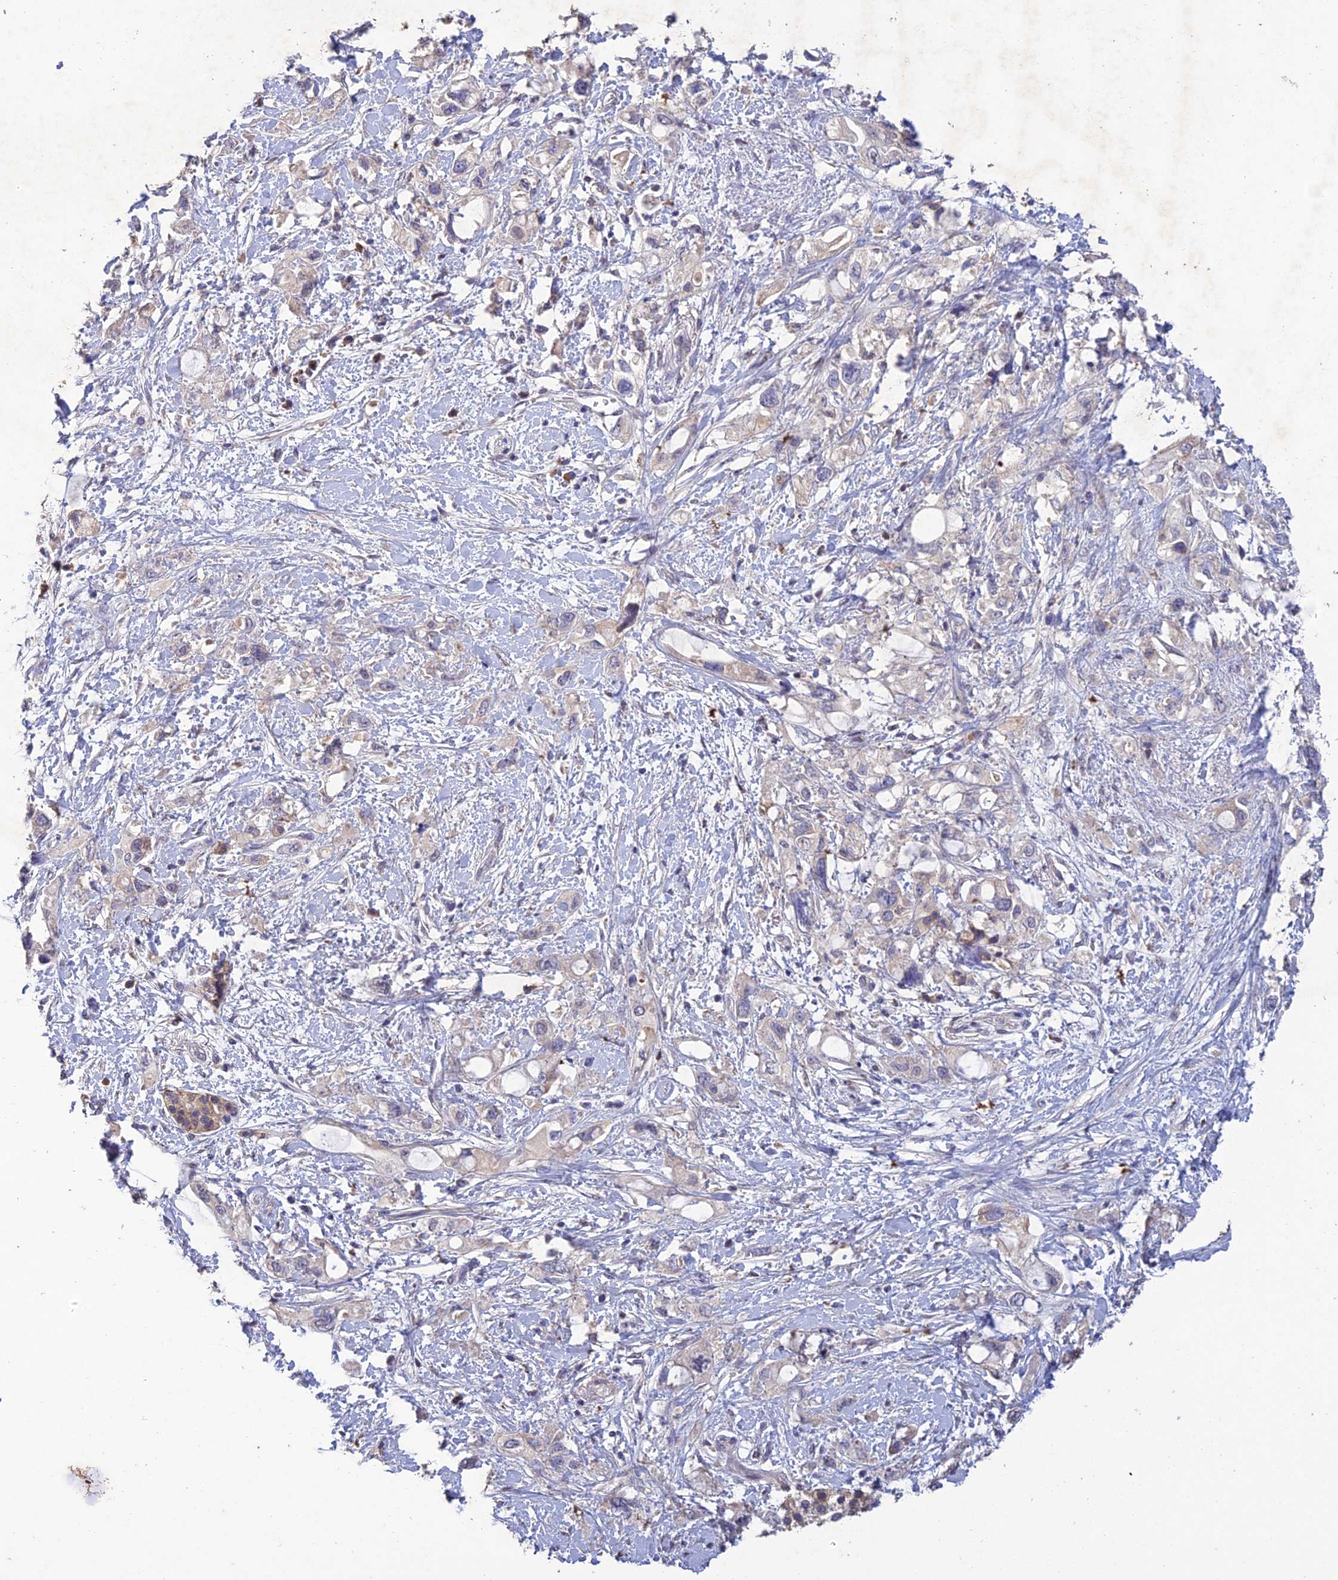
{"staining": {"intensity": "negative", "quantity": "none", "location": "none"}, "tissue": "pancreatic cancer", "cell_type": "Tumor cells", "image_type": "cancer", "snomed": [{"axis": "morphology", "description": "Adenocarcinoma, NOS"}, {"axis": "topography", "description": "Pancreas"}], "caption": "IHC micrograph of neoplastic tissue: pancreatic cancer stained with DAB (3,3'-diaminobenzidine) displays no significant protein staining in tumor cells.", "gene": "SLC39A13", "patient": {"sex": "female", "age": 56}}